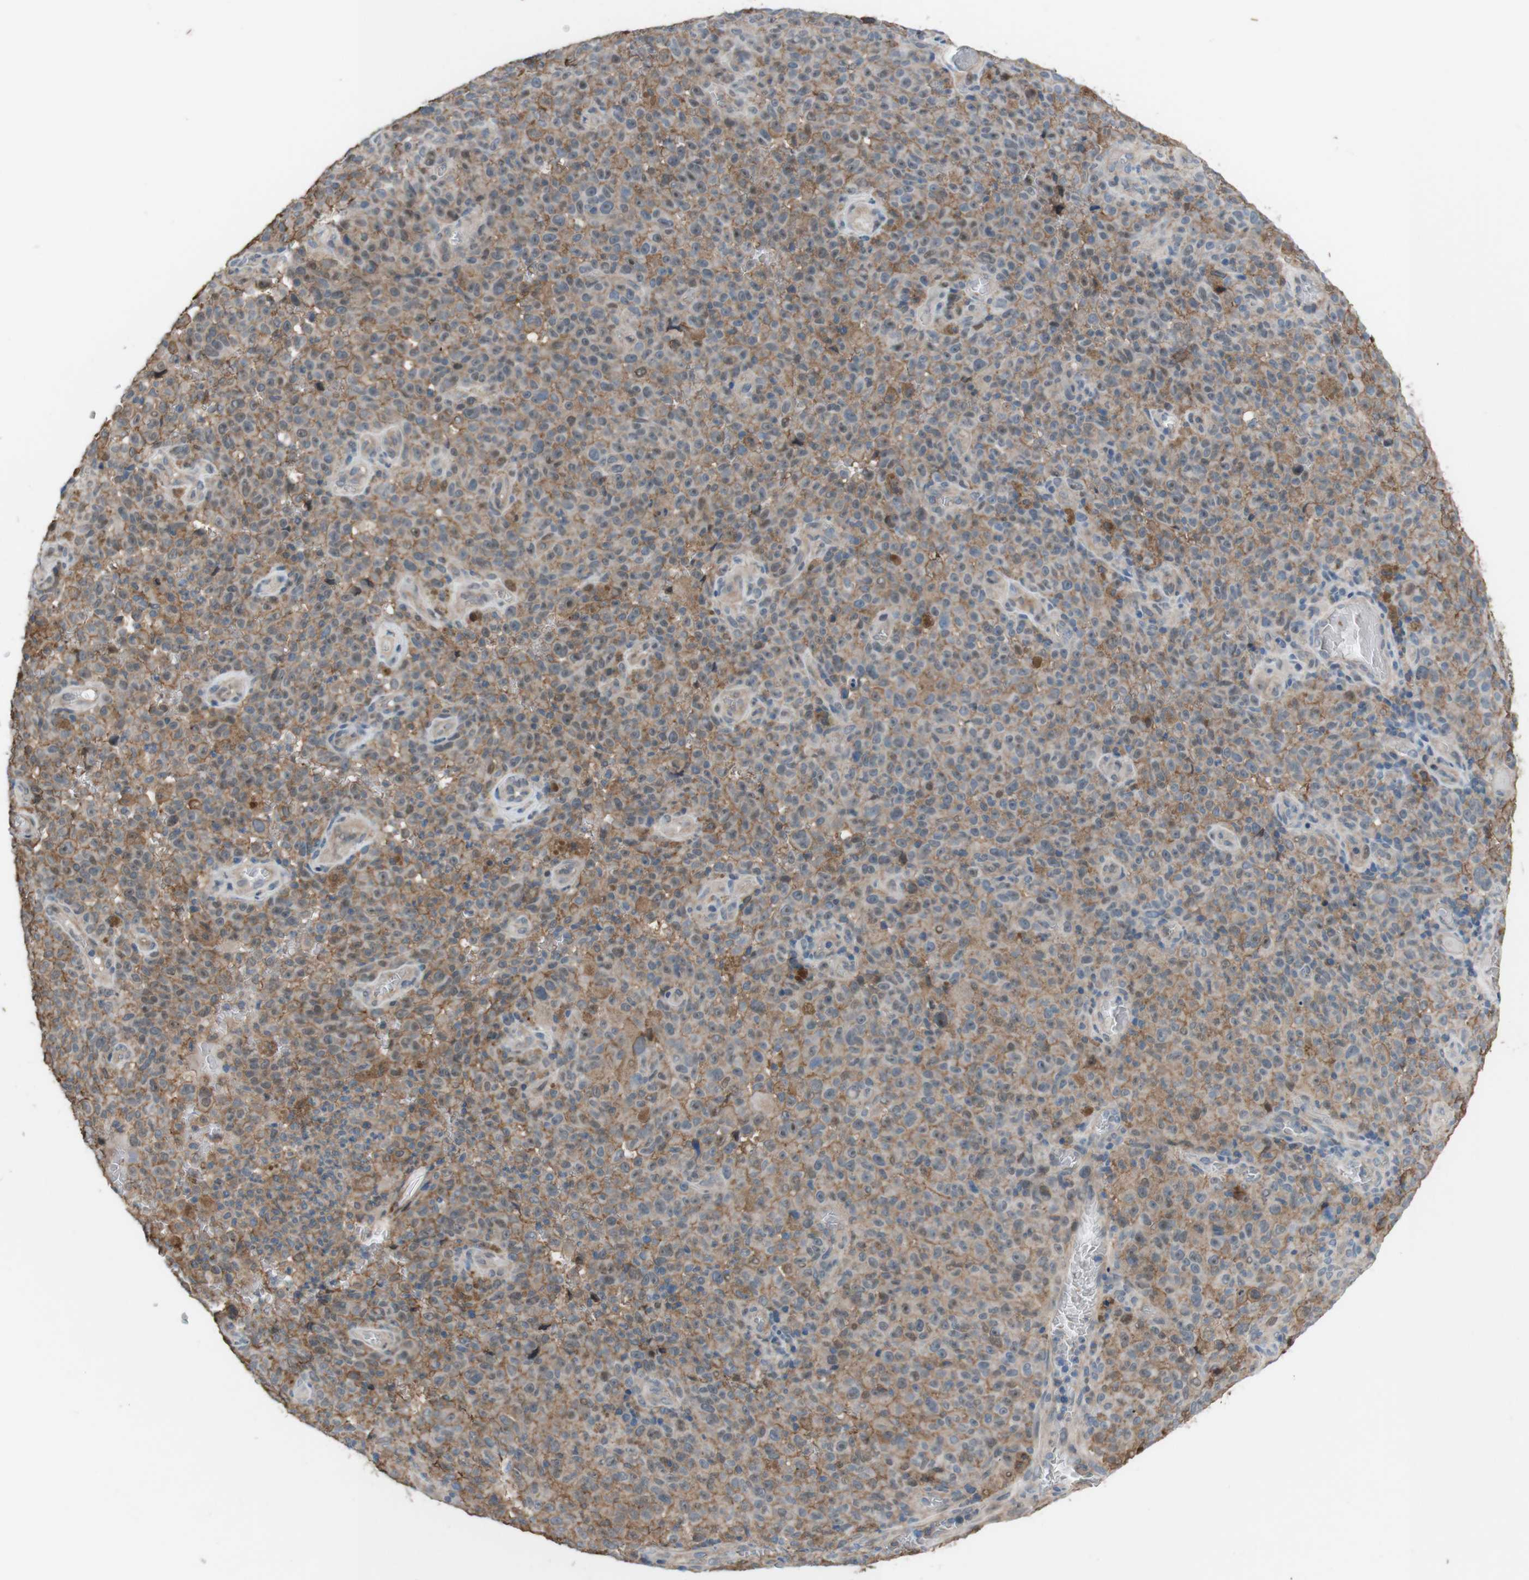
{"staining": {"intensity": "weak", "quantity": "25%-75%", "location": "cytoplasmic/membranous"}, "tissue": "melanoma", "cell_type": "Tumor cells", "image_type": "cancer", "snomed": [{"axis": "morphology", "description": "Malignant melanoma, NOS"}, {"axis": "topography", "description": "Skin"}], "caption": "Protein analysis of malignant melanoma tissue demonstrates weak cytoplasmic/membranous expression in approximately 25%-75% of tumor cells.", "gene": "ATP2B1", "patient": {"sex": "female", "age": 82}}